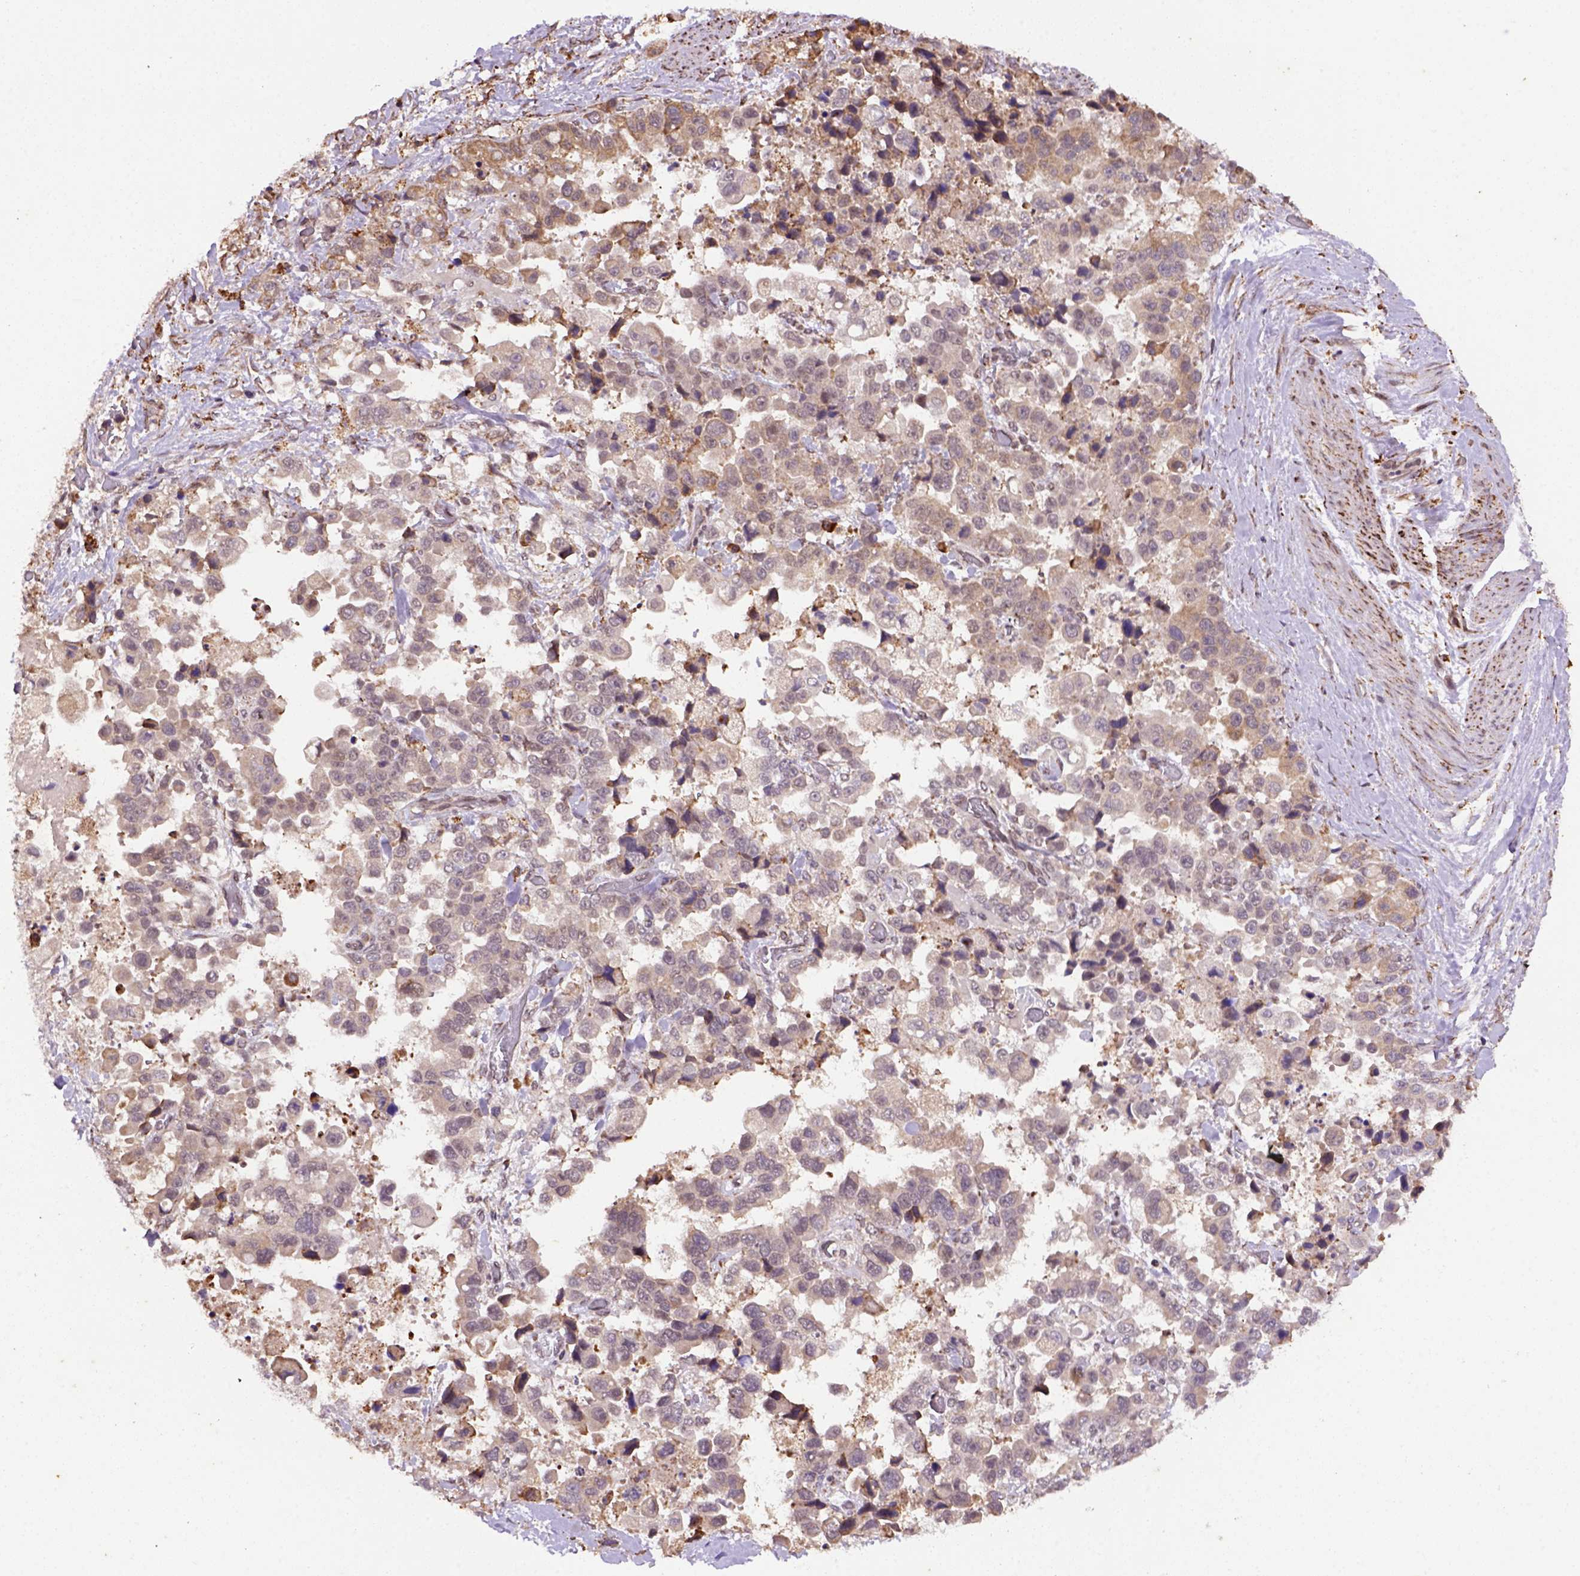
{"staining": {"intensity": "moderate", "quantity": ">75%", "location": "cytoplasmic/membranous"}, "tissue": "stomach cancer", "cell_type": "Tumor cells", "image_type": "cancer", "snomed": [{"axis": "morphology", "description": "Adenocarcinoma, NOS"}, {"axis": "topography", "description": "Stomach"}], "caption": "IHC histopathology image of neoplastic tissue: human stomach cancer stained using immunohistochemistry (IHC) demonstrates medium levels of moderate protein expression localized specifically in the cytoplasmic/membranous of tumor cells, appearing as a cytoplasmic/membranous brown color.", "gene": "FZD7", "patient": {"sex": "male", "age": 59}}